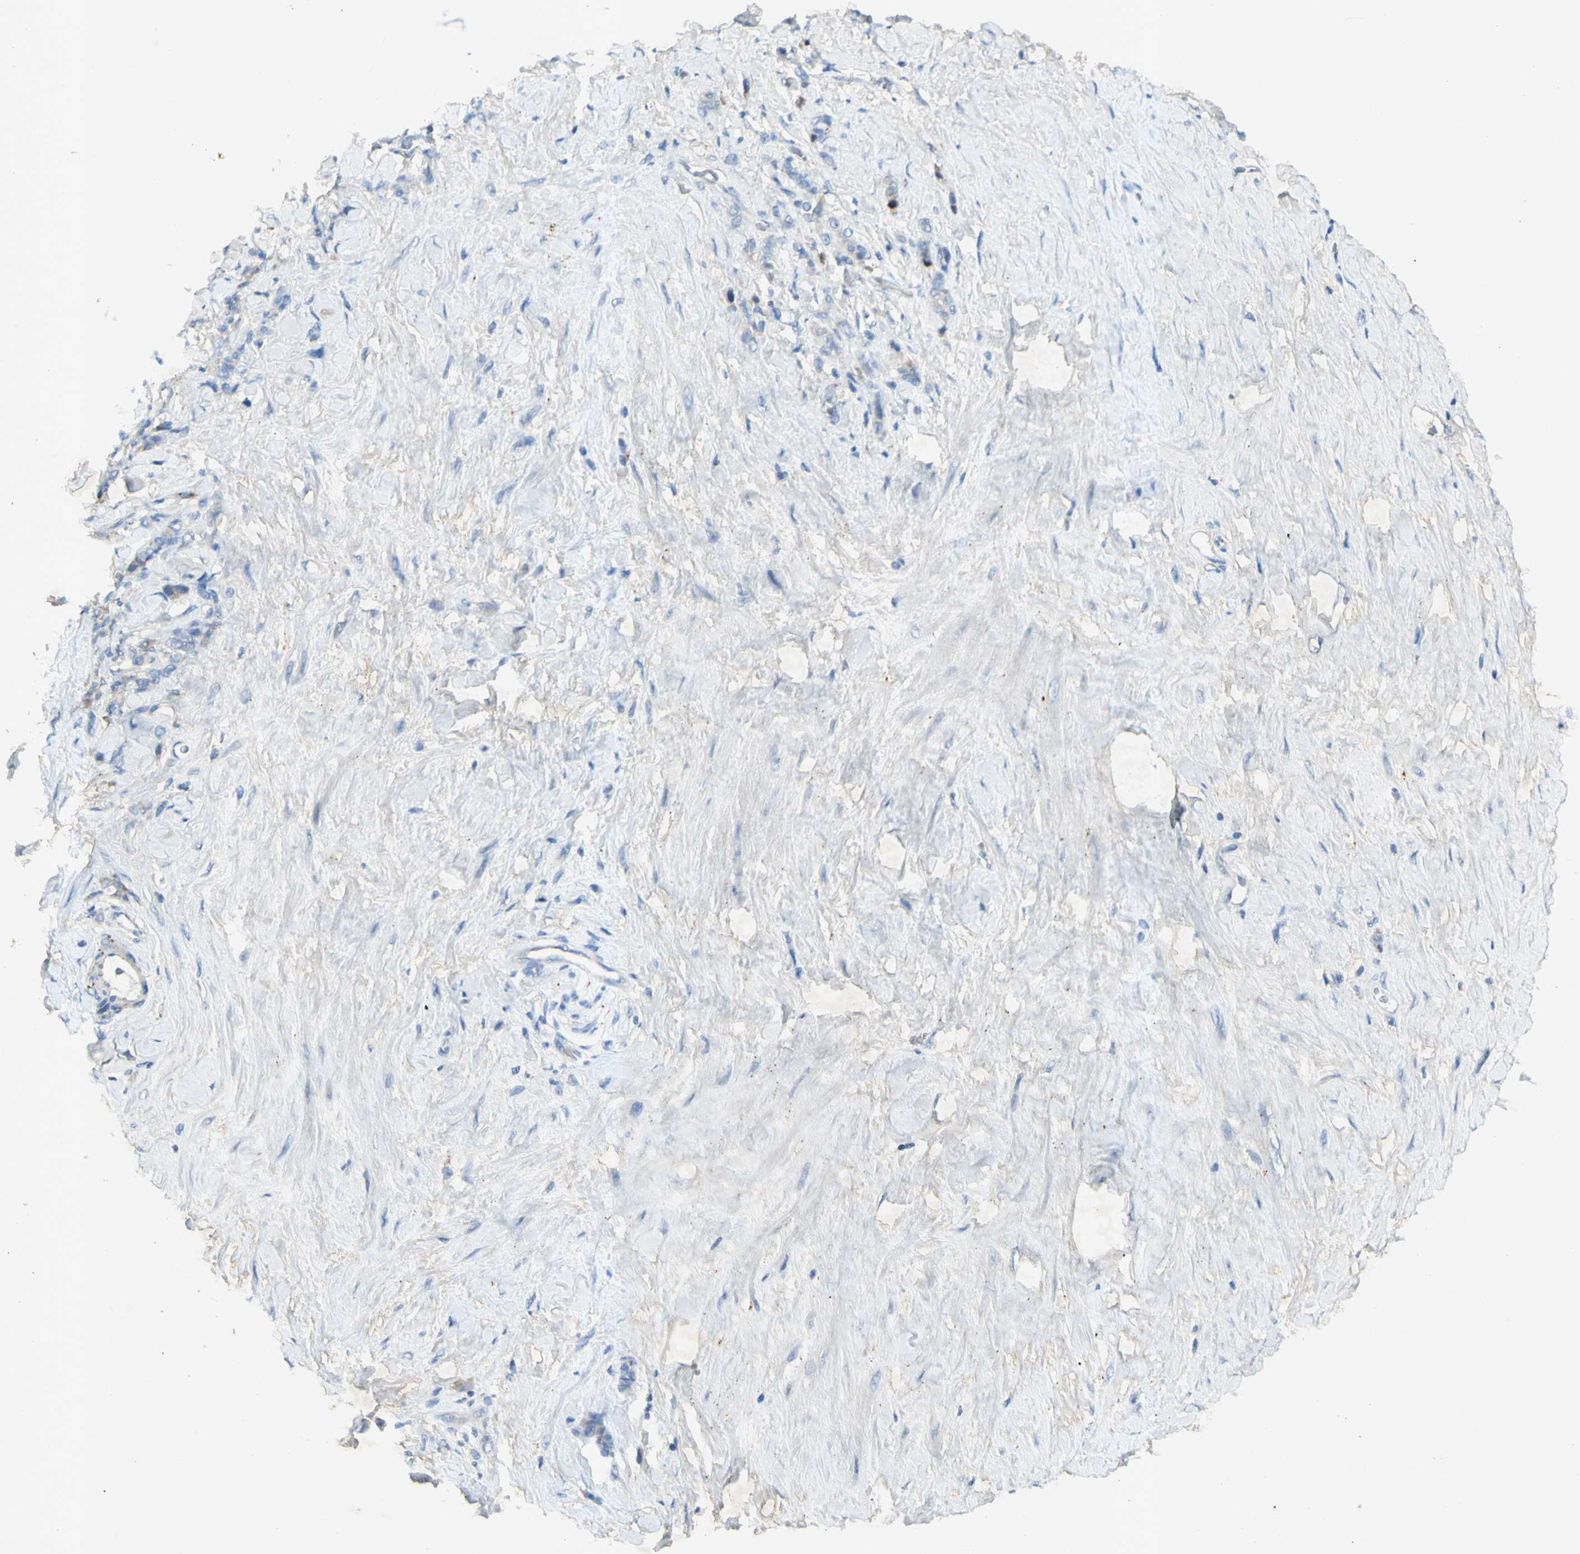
{"staining": {"intensity": "weak", "quantity": "<25%", "location": "cytoplasmic/membranous"}, "tissue": "stomach cancer", "cell_type": "Tumor cells", "image_type": "cancer", "snomed": [{"axis": "morphology", "description": "Adenocarcinoma, NOS"}, {"axis": "topography", "description": "Stomach"}], "caption": "Human stomach adenocarcinoma stained for a protein using IHC displays no expression in tumor cells.", "gene": "GDF15", "patient": {"sex": "male", "age": 82}}